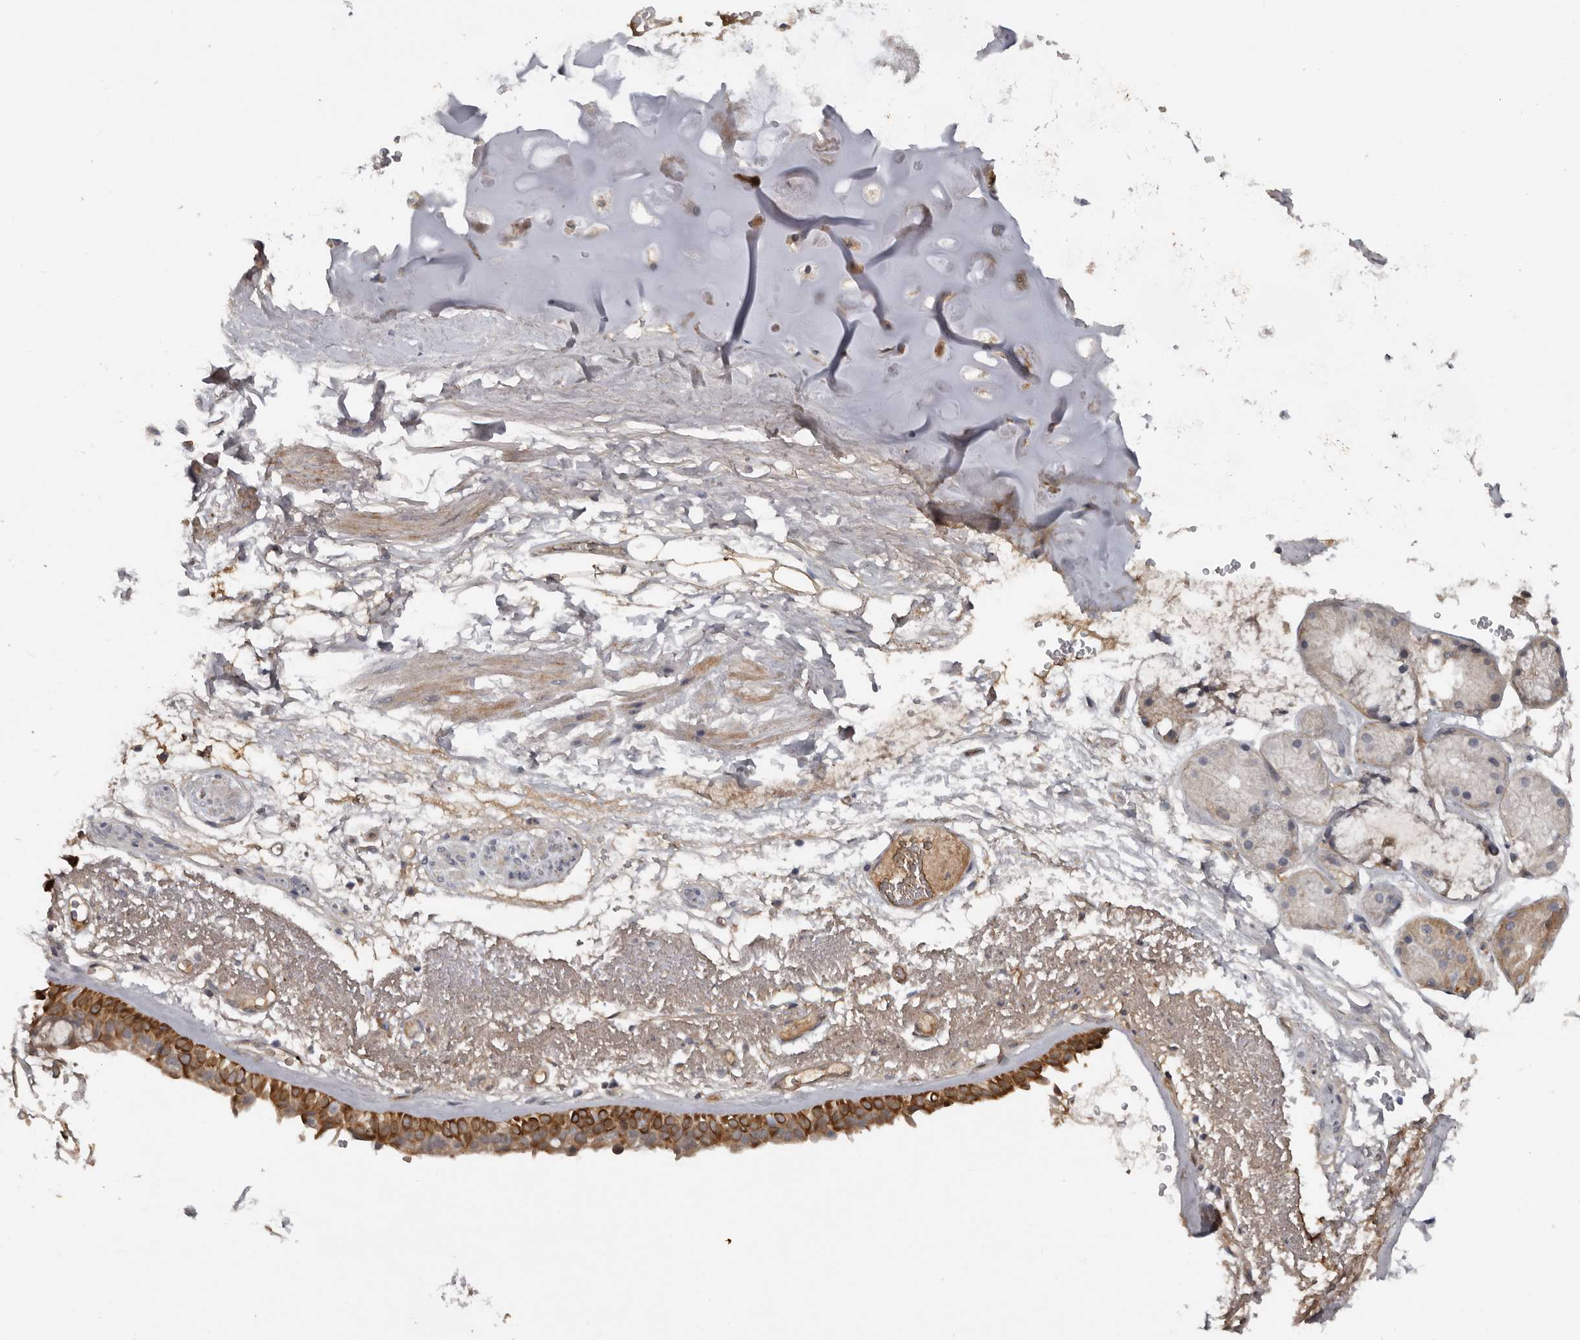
{"staining": {"intensity": "strong", "quantity": "<25%", "location": "cytoplasmic/membranous"}, "tissue": "bronchus", "cell_type": "Respiratory epithelial cells", "image_type": "normal", "snomed": [{"axis": "morphology", "description": "Normal tissue, NOS"}, {"axis": "morphology", "description": "Squamous cell carcinoma, NOS"}, {"axis": "topography", "description": "Lymph node"}, {"axis": "topography", "description": "Bronchus"}, {"axis": "topography", "description": "Lung"}], "caption": "A photomicrograph showing strong cytoplasmic/membranous staining in approximately <25% of respiratory epithelial cells in normal bronchus, as visualized by brown immunohistochemical staining.", "gene": "DNAJB4", "patient": {"sex": "male", "age": 66}}